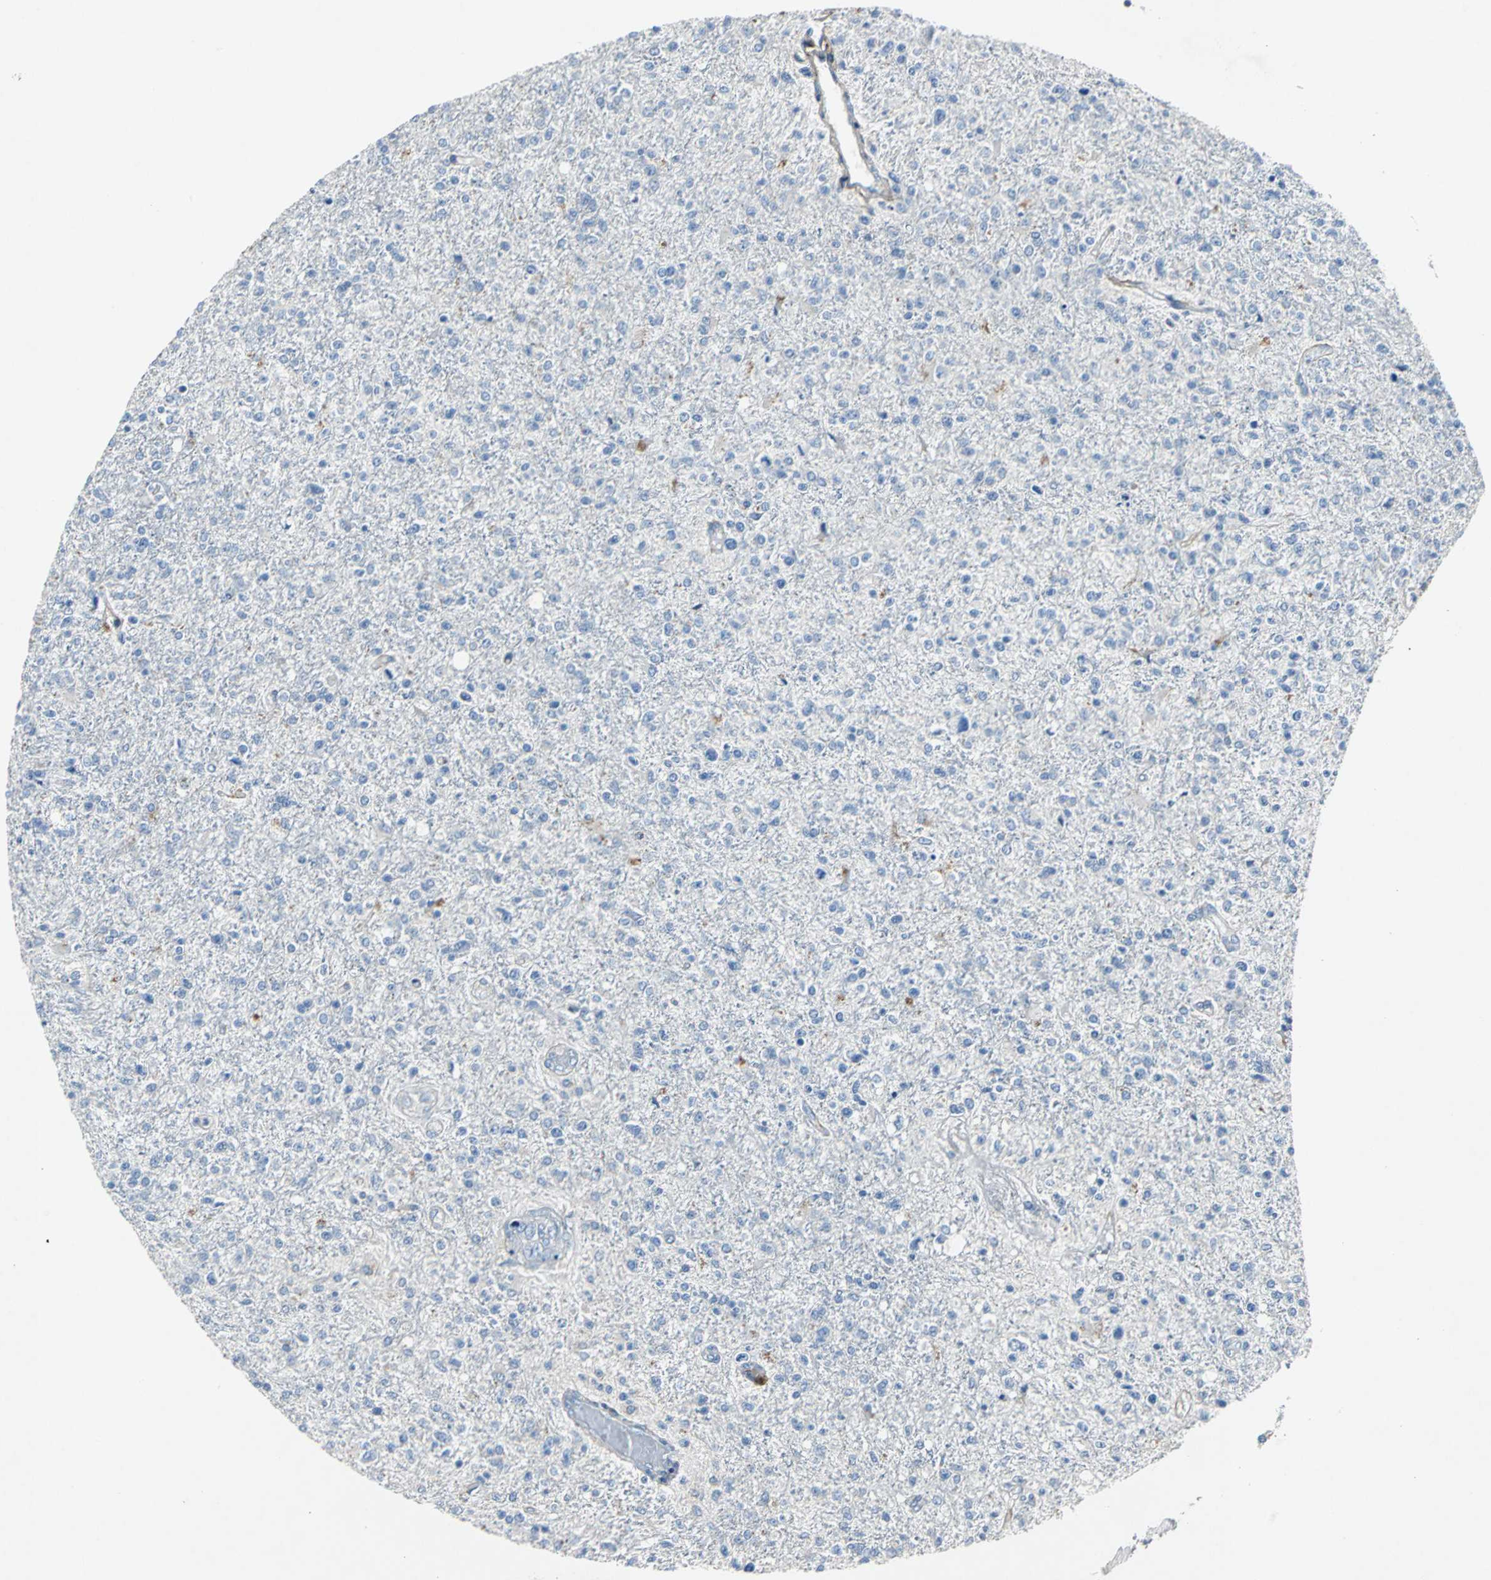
{"staining": {"intensity": "negative", "quantity": "none", "location": "none"}, "tissue": "glioma", "cell_type": "Tumor cells", "image_type": "cancer", "snomed": [{"axis": "morphology", "description": "Glioma, malignant, High grade"}, {"axis": "topography", "description": "Cerebral cortex"}], "caption": "The histopathology image exhibits no significant staining in tumor cells of glioma. (DAB immunohistochemistry (IHC) with hematoxylin counter stain).", "gene": "EFNB3", "patient": {"sex": "male", "age": 76}}